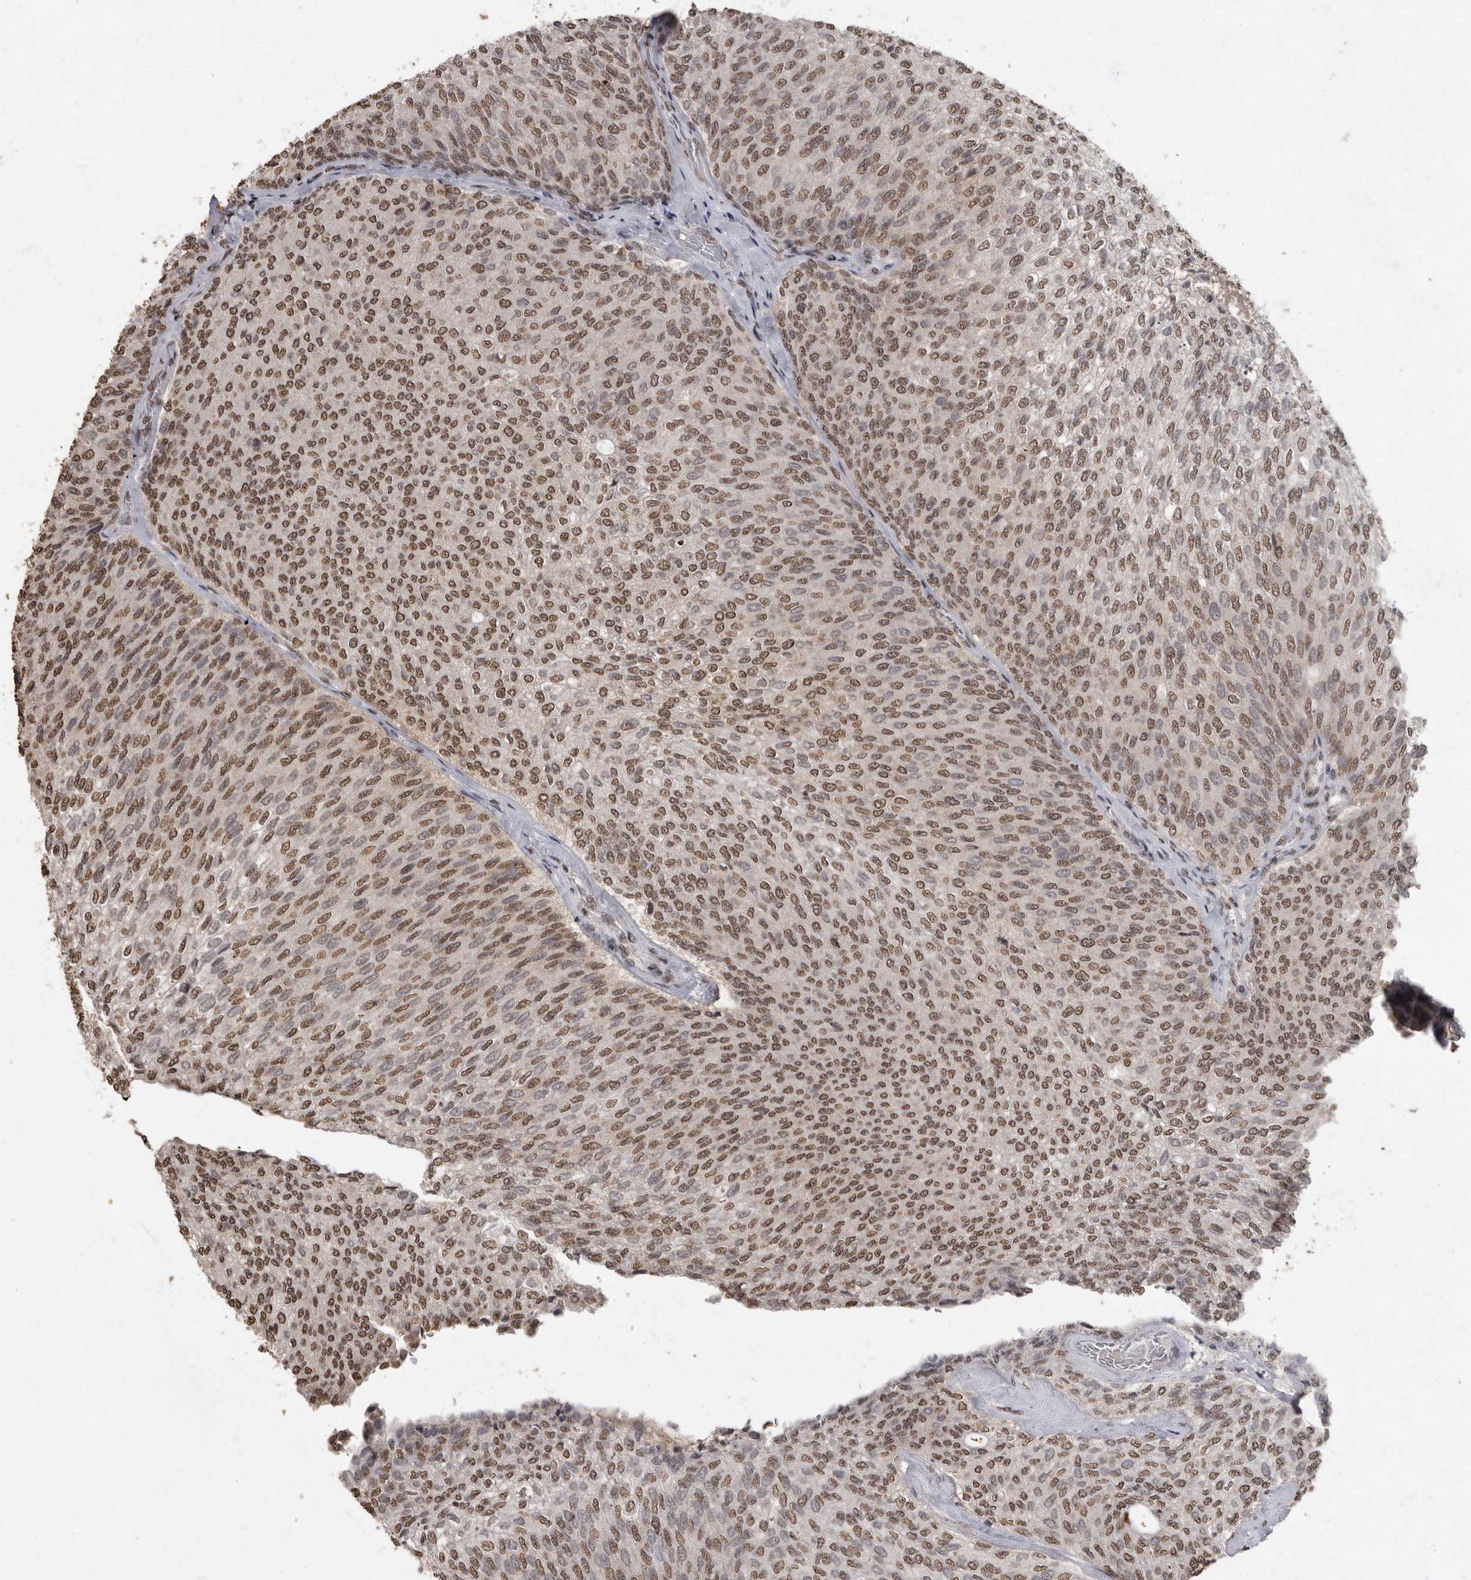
{"staining": {"intensity": "moderate", "quantity": ">75%", "location": "nuclear"}, "tissue": "urothelial cancer", "cell_type": "Tumor cells", "image_type": "cancer", "snomed": [{"axis": "morphology", "description": "Urothelial carcinoma, Low grade"}, {"axis": "topography", "description": "Urinary bladder"}], "caption": "This photomicrograph demonstrates IHC staining of urothelial carcinoma (low-grade), with medium moderate nuclear staining in about >75% of tumor cells.", "gene": "NBL1", "patient": {"sex": "female", "age": 79}}